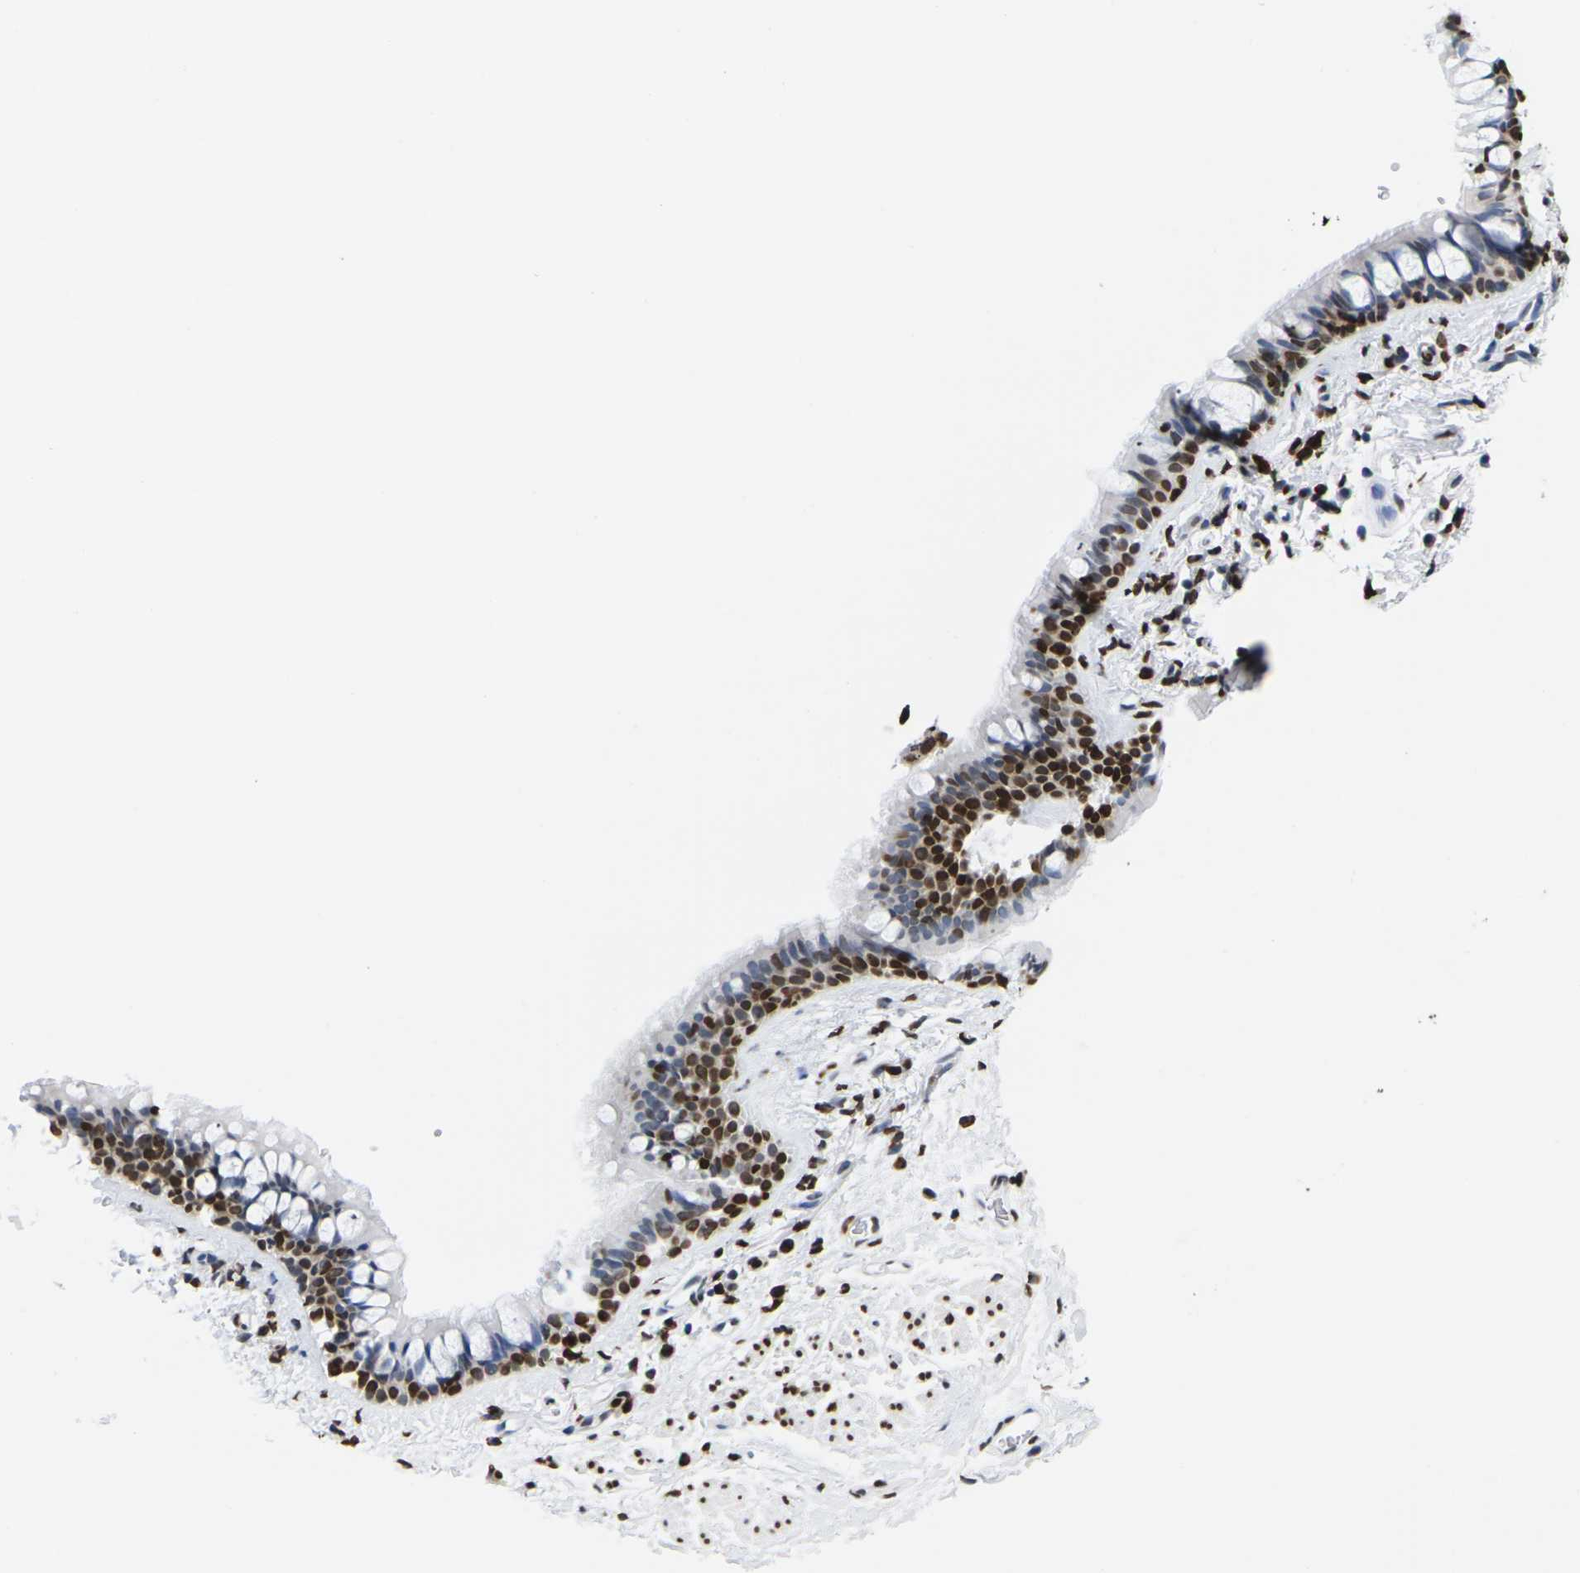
{"staining": {"intensity": "strong", "quantity": ">75%", "location": "nuclear"}, "tissue": "bronchus", "cell_type": "Respiratory epithelial cells", "image_type": "normal", "snomed": [{"axis": "morphology", "description": "Normal tissue, NOS"}, {"axis": "morphology", "description": "Malignant melanoma, Metastatic site"}, {"axis": "topography", "description": "Bronchus"}, {"axis": "topography", "description": "Lung"}], "caption": "IHC staining of benign bronchus, which exhibits high levels of strong nuclear positivity in about >75% of respiratory epithelial cells indicating strong nuclear protein staining. The staining was performed using DAB (3,3'-diaminobenzidine) (brown) for protein detection and nuclei were counterstained in hematoxylin (blue).", "gene": "H2AC21", "patient": {"sex": "male", "age": 64}}